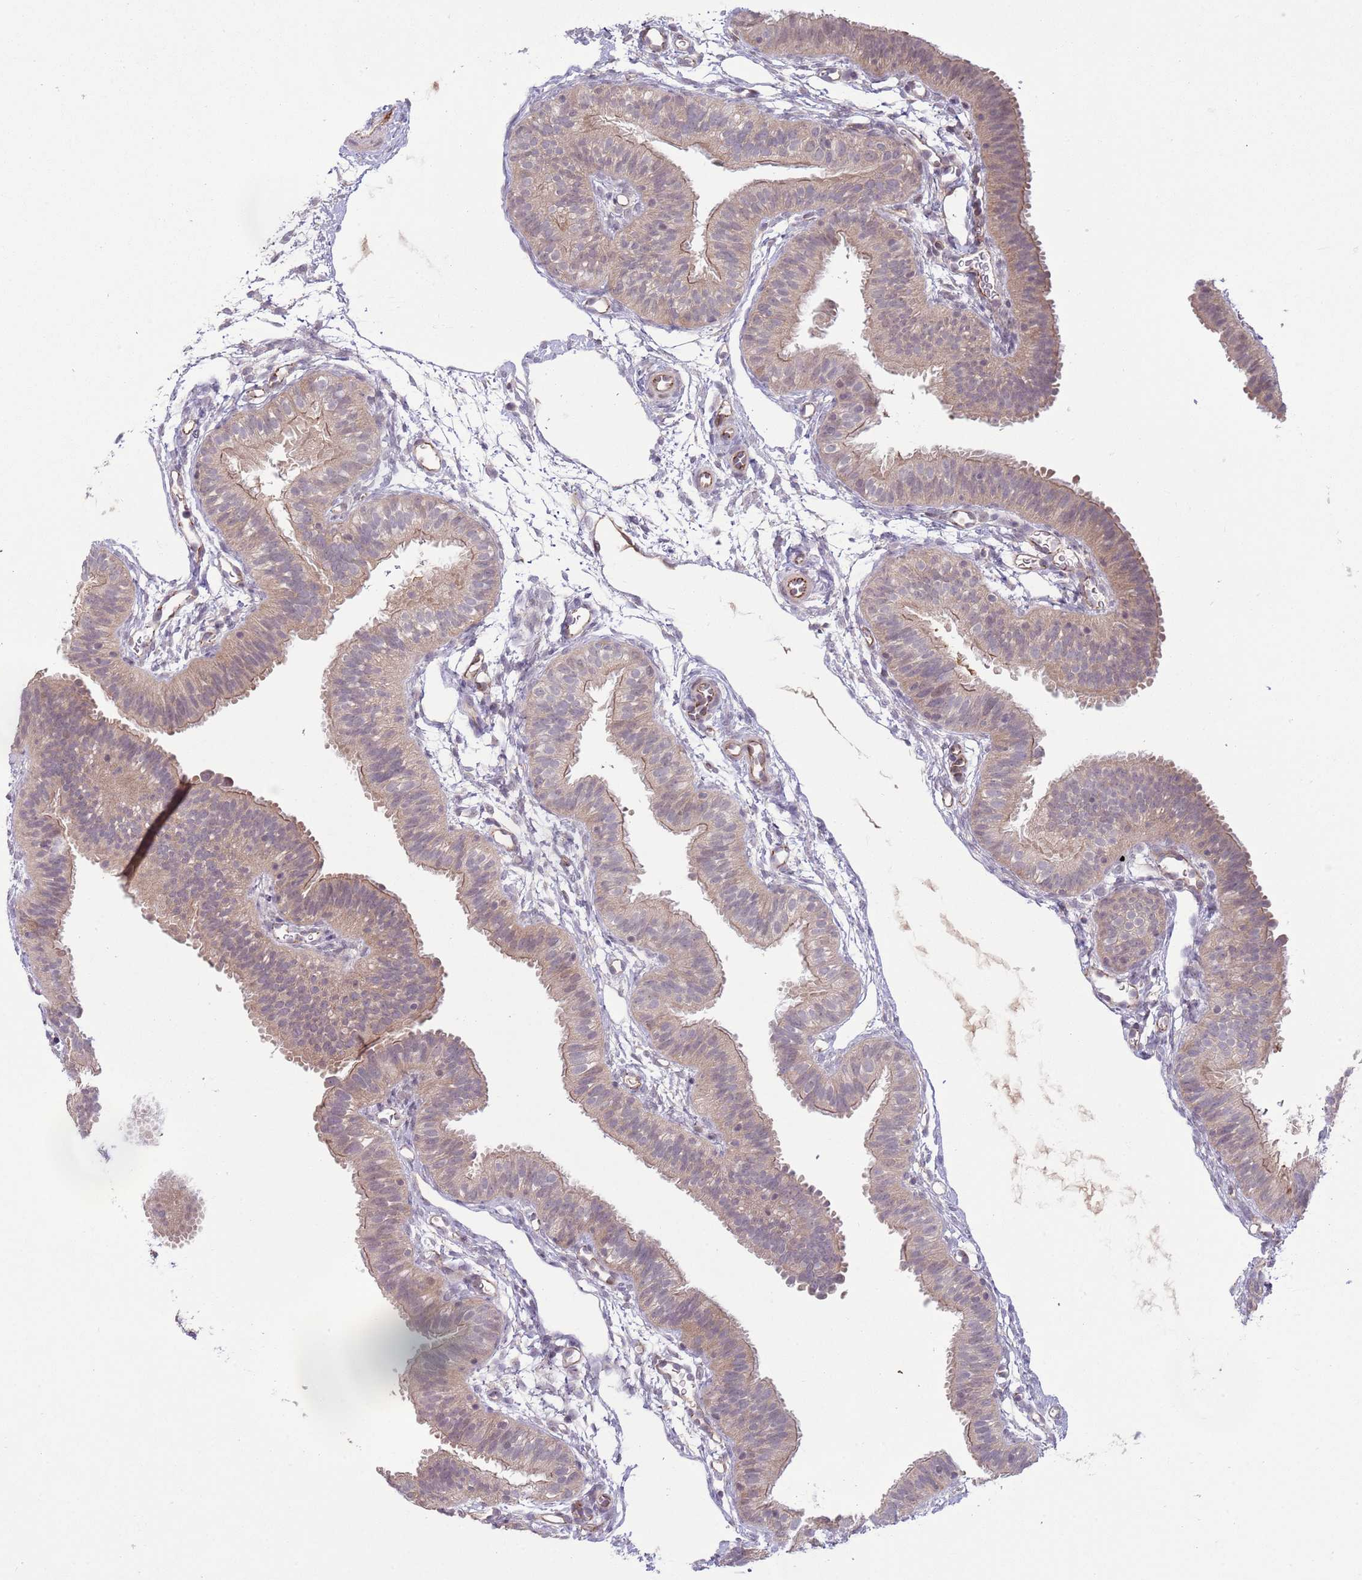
{"staining": {"intensity": "weak", "quantity": "25%-75%", "location": "cytoplasmic/membranous"}, "tissue": "fallopian tube", "cell_type": "Glandular cells", "image_type": "normal", "snomed": [{"axis": "morphology", "description": "Normal tissue, NOS"}, {"axis": "topography", "description": "Fallopian tube"}], "caption": "A low amount of weak cytoplasmic/membranous expression is present in approximately 25%-75% of glandular cells in unremarkable fallopian tube. Nuclei are stained in blue.", "gene": "DPP10", "patient": {"sex": "female", "age": 35}}